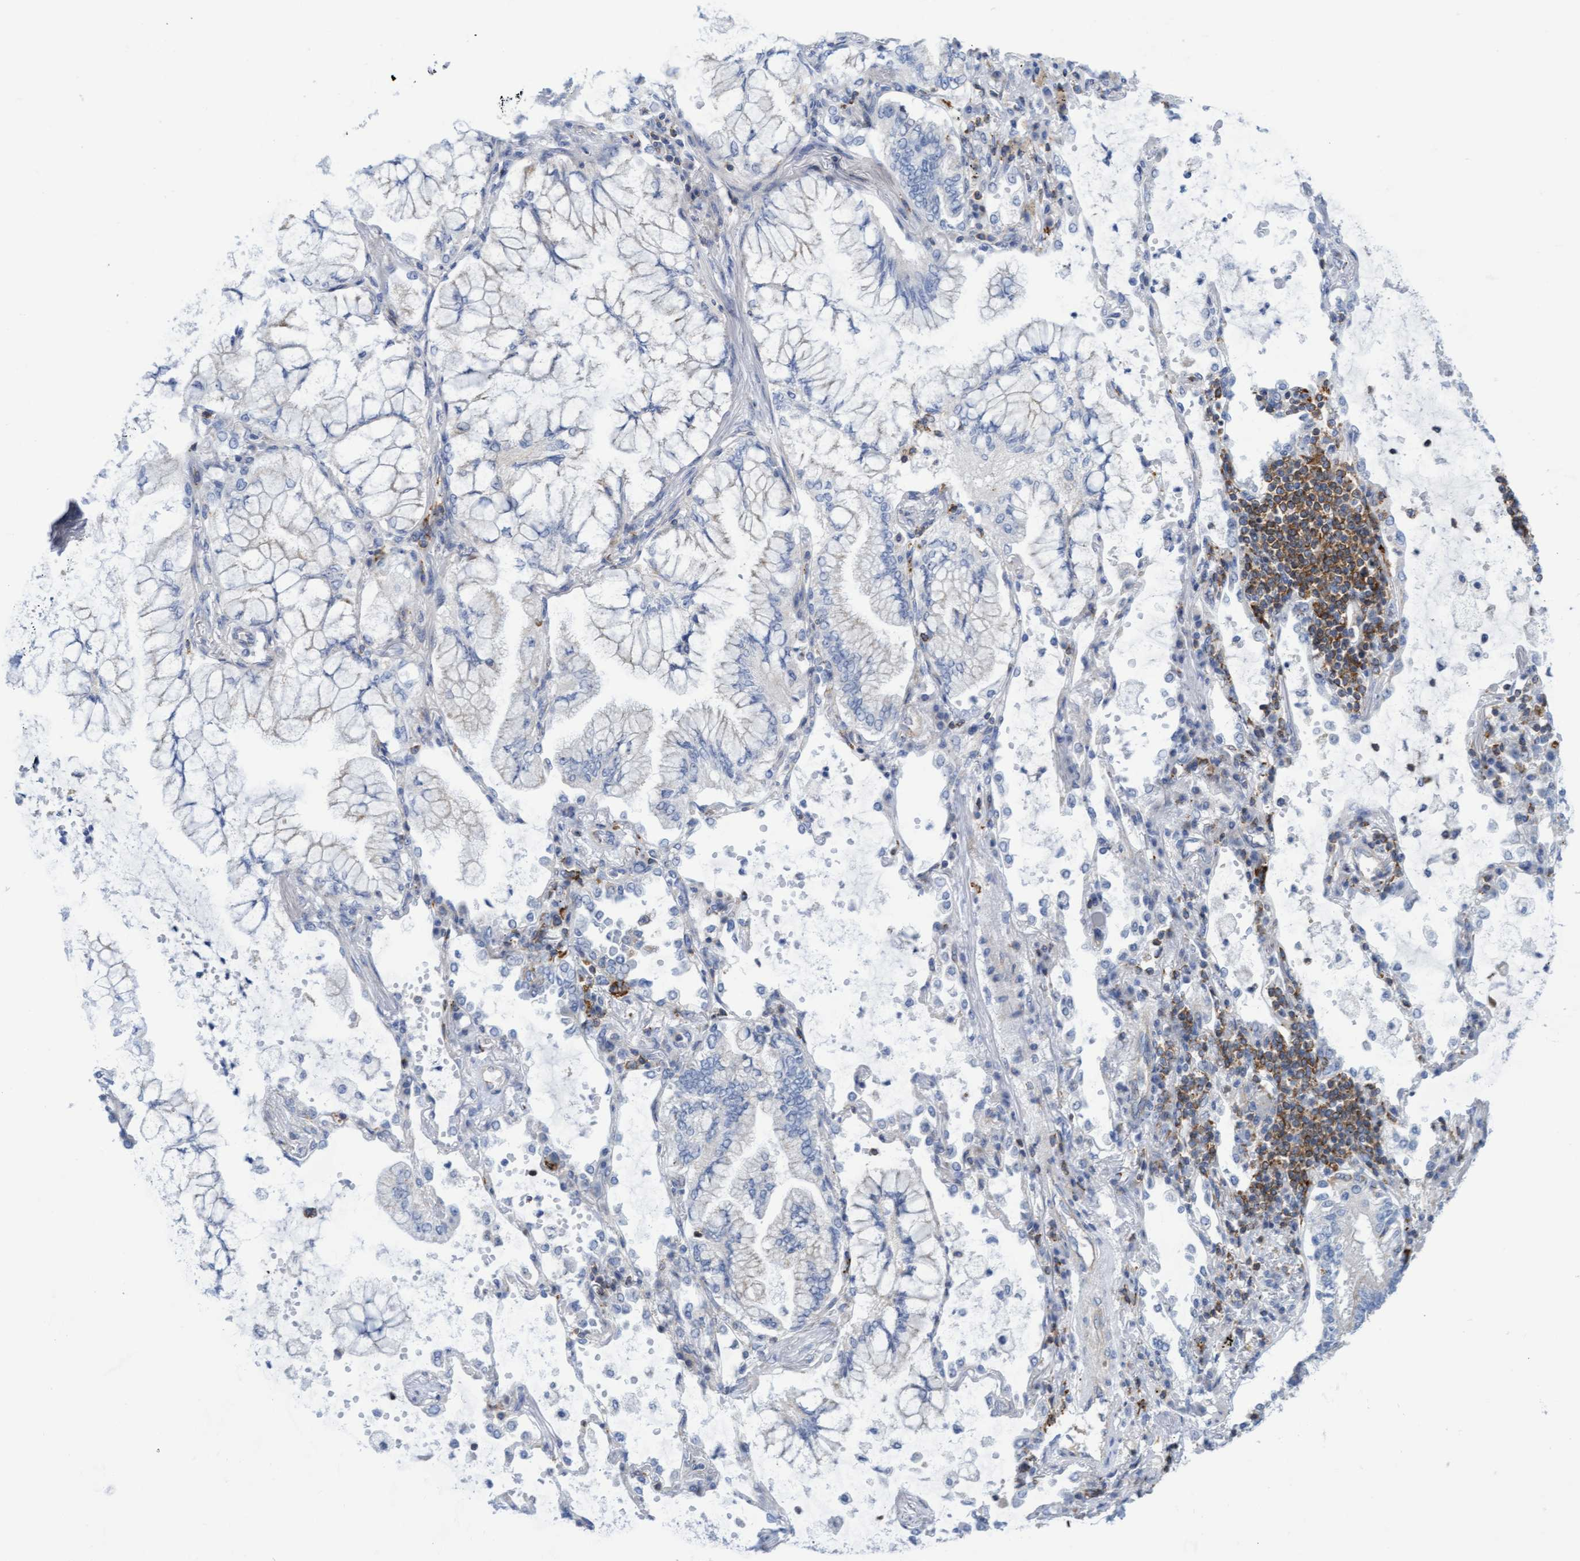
{"staining": {"intensity": "negative", "quantity": "none", "location": "none"}, "tissue": "lung cancer", "cell_type": "Tumor cells", "image_type": "cancer", "snomed": [{"axis": "morphology", "description": "Adenocarcinoma, NOS"}, {"axis": "topography", "description": "Lung"}], "caption": "Immunohistochemistry image of human lung adenocarcinoma stained for a protein (brown), which displays no staining in tumor cells.", "gene": "FNBP1", "patient": {"sex": "female", "age": 70}}